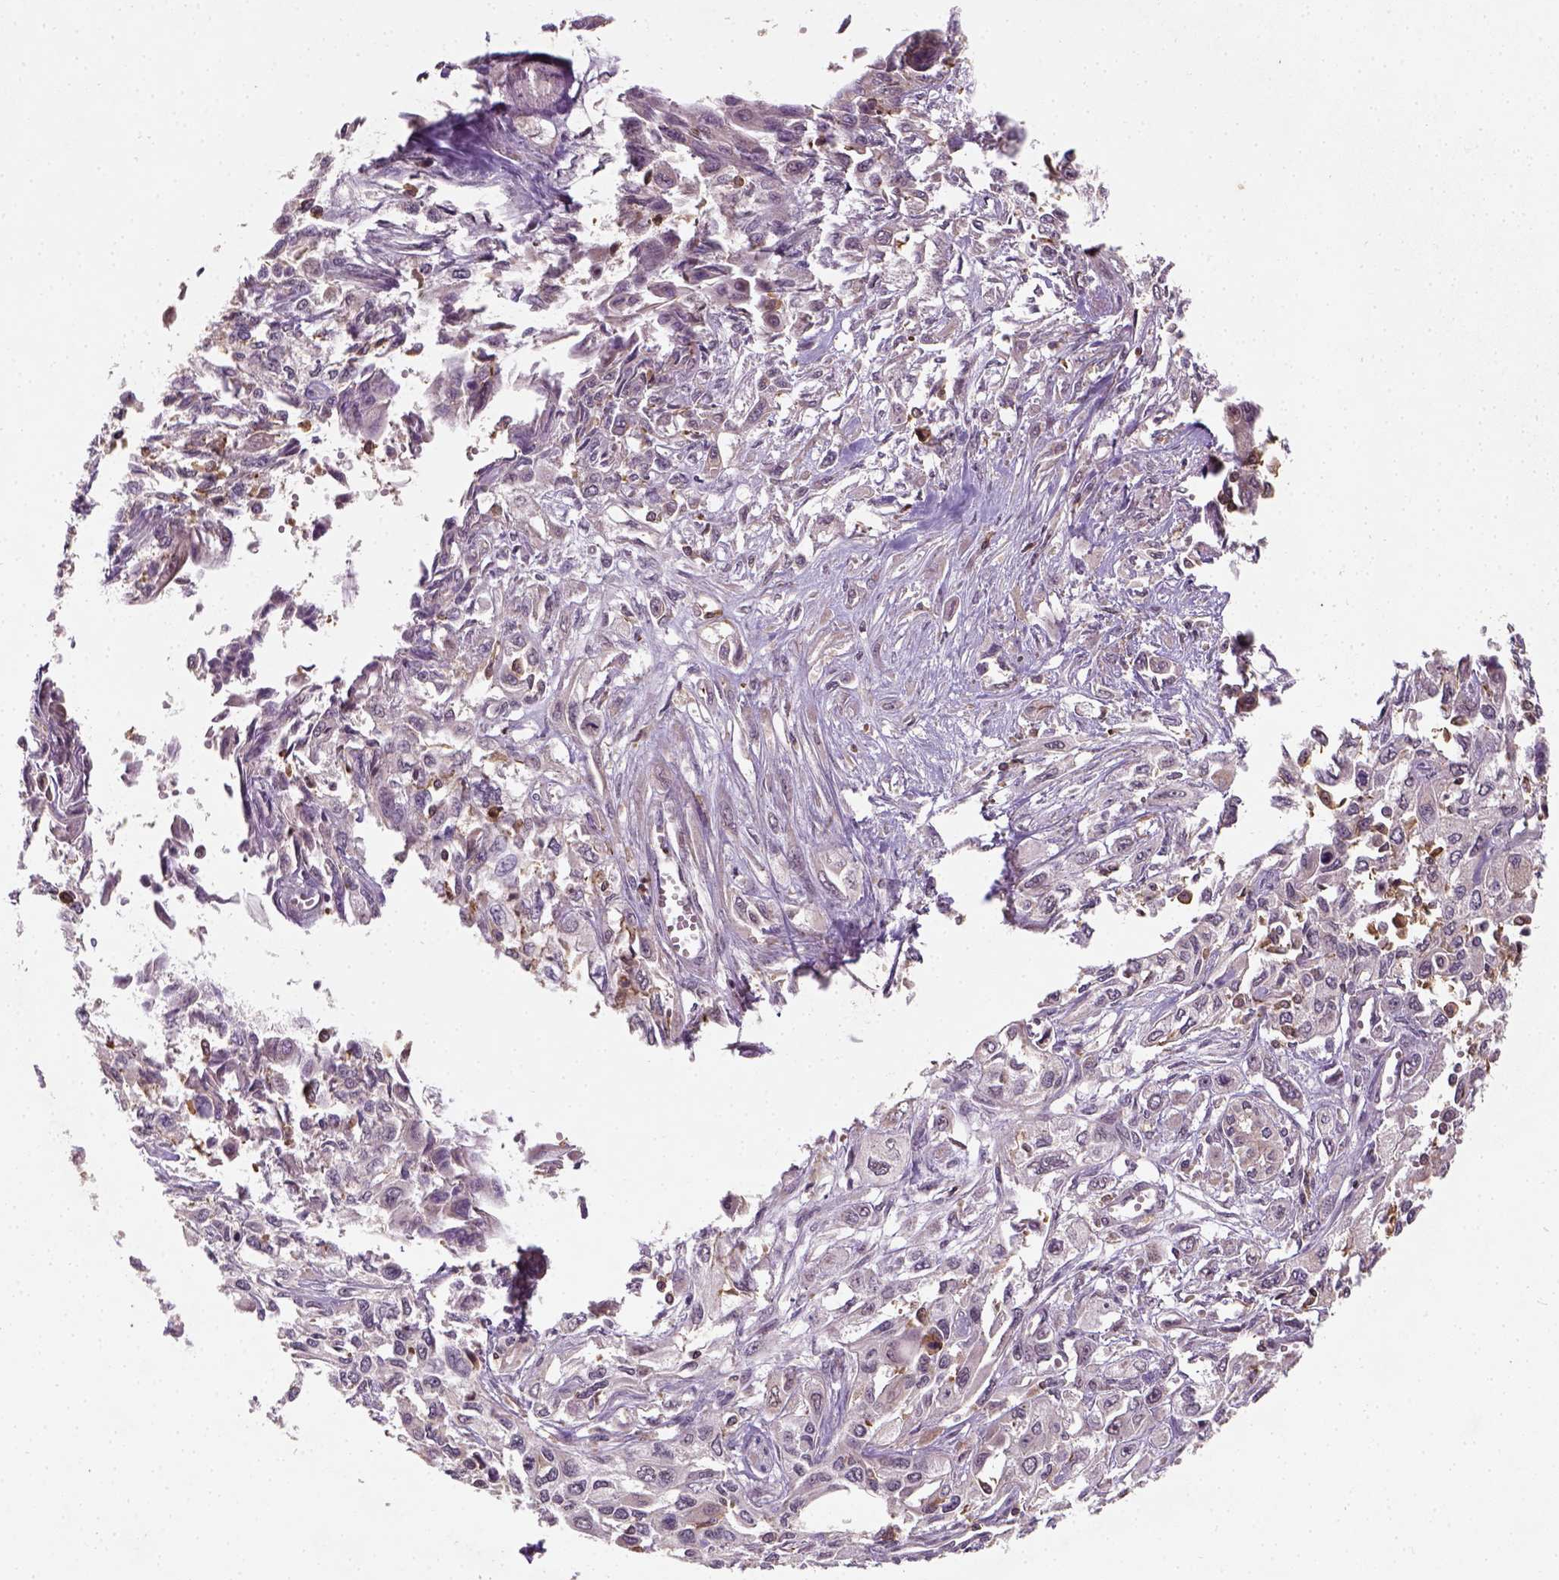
{"staining": {"intensity": "negative", "quantity": "none", "location": "none"}, "tissue": "pancreatic cancer", "cell_type": "Tumor cells", "image_type": "cancer", "snomed": [{"axis": "morphology", "description": "Adenocarcinoma, NOS"}, {"axis": "topography", "description": "Pancreas"}], "caption": "Image shows no significant protein positivity in tumor cells of pancreatic cancer.", "gene": "CAMKK1", "patient": {"sex": "female", "age": 55}}